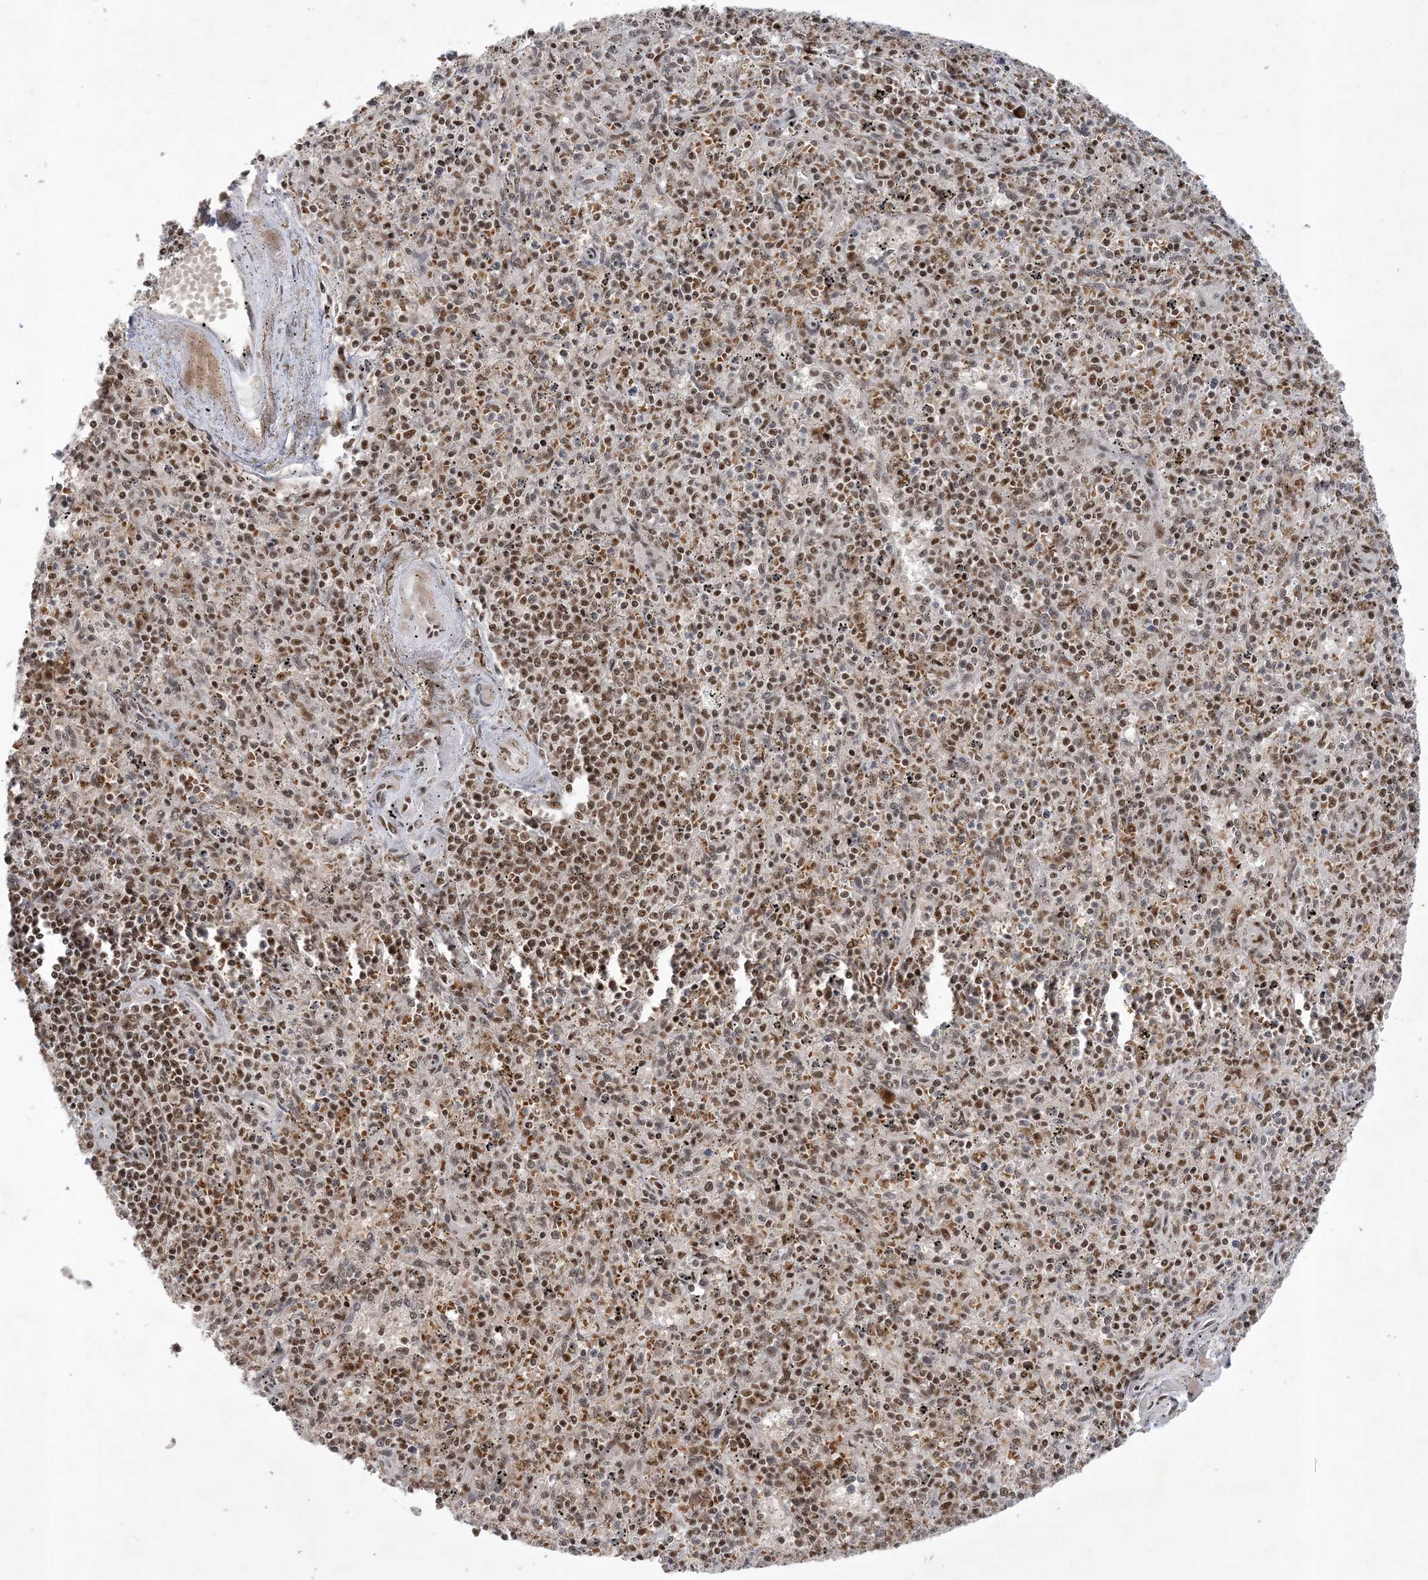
{"staining": {"intensity": "moderate", "quantity": ">75%", "location": "nuclear"}, "tissue": "spleen", "cell_type": "Cells in red pulp", "image_type": "normal", "snomed": [{"axis": "morphology", "description": "Normal tissue, NOS"}, {"axis": "topography", "description": "Spleen"}], "caption": "Cells in red pulp reveal medium levels of moderate nuclear positivity in about >75% of cells in benign spleen. (DAB IHC, brown staining for protein, blue staining for nuclei).", "gene": "PPIL2", "patient": {"sex": "male", "age": 72}}